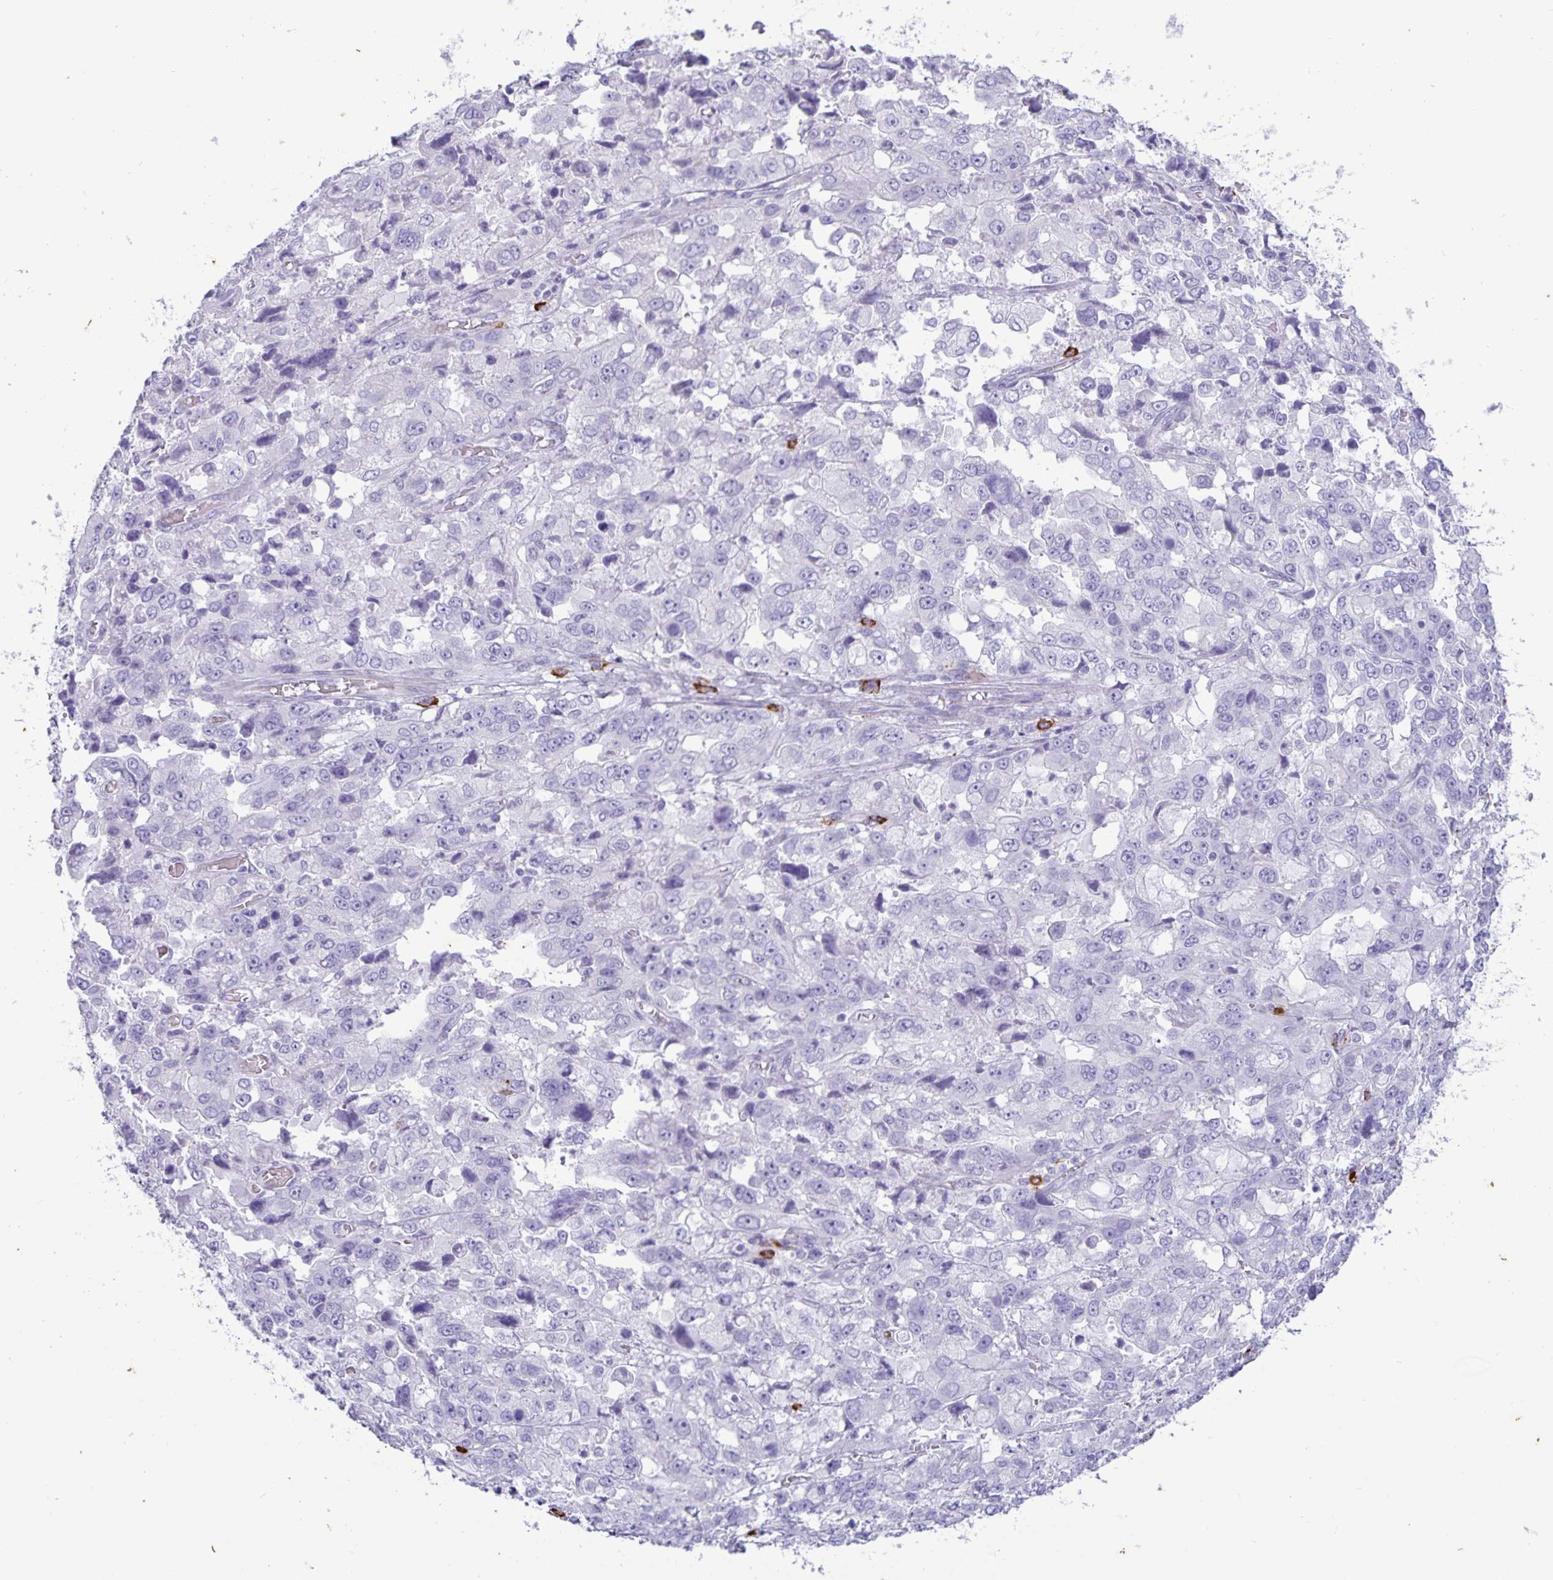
{"staining": {"intensity": "negative", "quantity": "none", "location": "none"}, "tissue": "stomach cancer", "cell_type": "Tumor cells", "image_type": "cancer", "snomed": [{"axis": "morphology", "description": "Adenocarcinoma, NOS"}, {"axis": "topography", "description": "Stomach, upper"}], "caption": "DAB (3,3'-diaminobenzidine) immunohistochemical staining of stomach adenocarcinoma exhibits no significant staining in tumor cells.", "gene": "IBTK", "patient": {"sex": "female", "age": 81}}